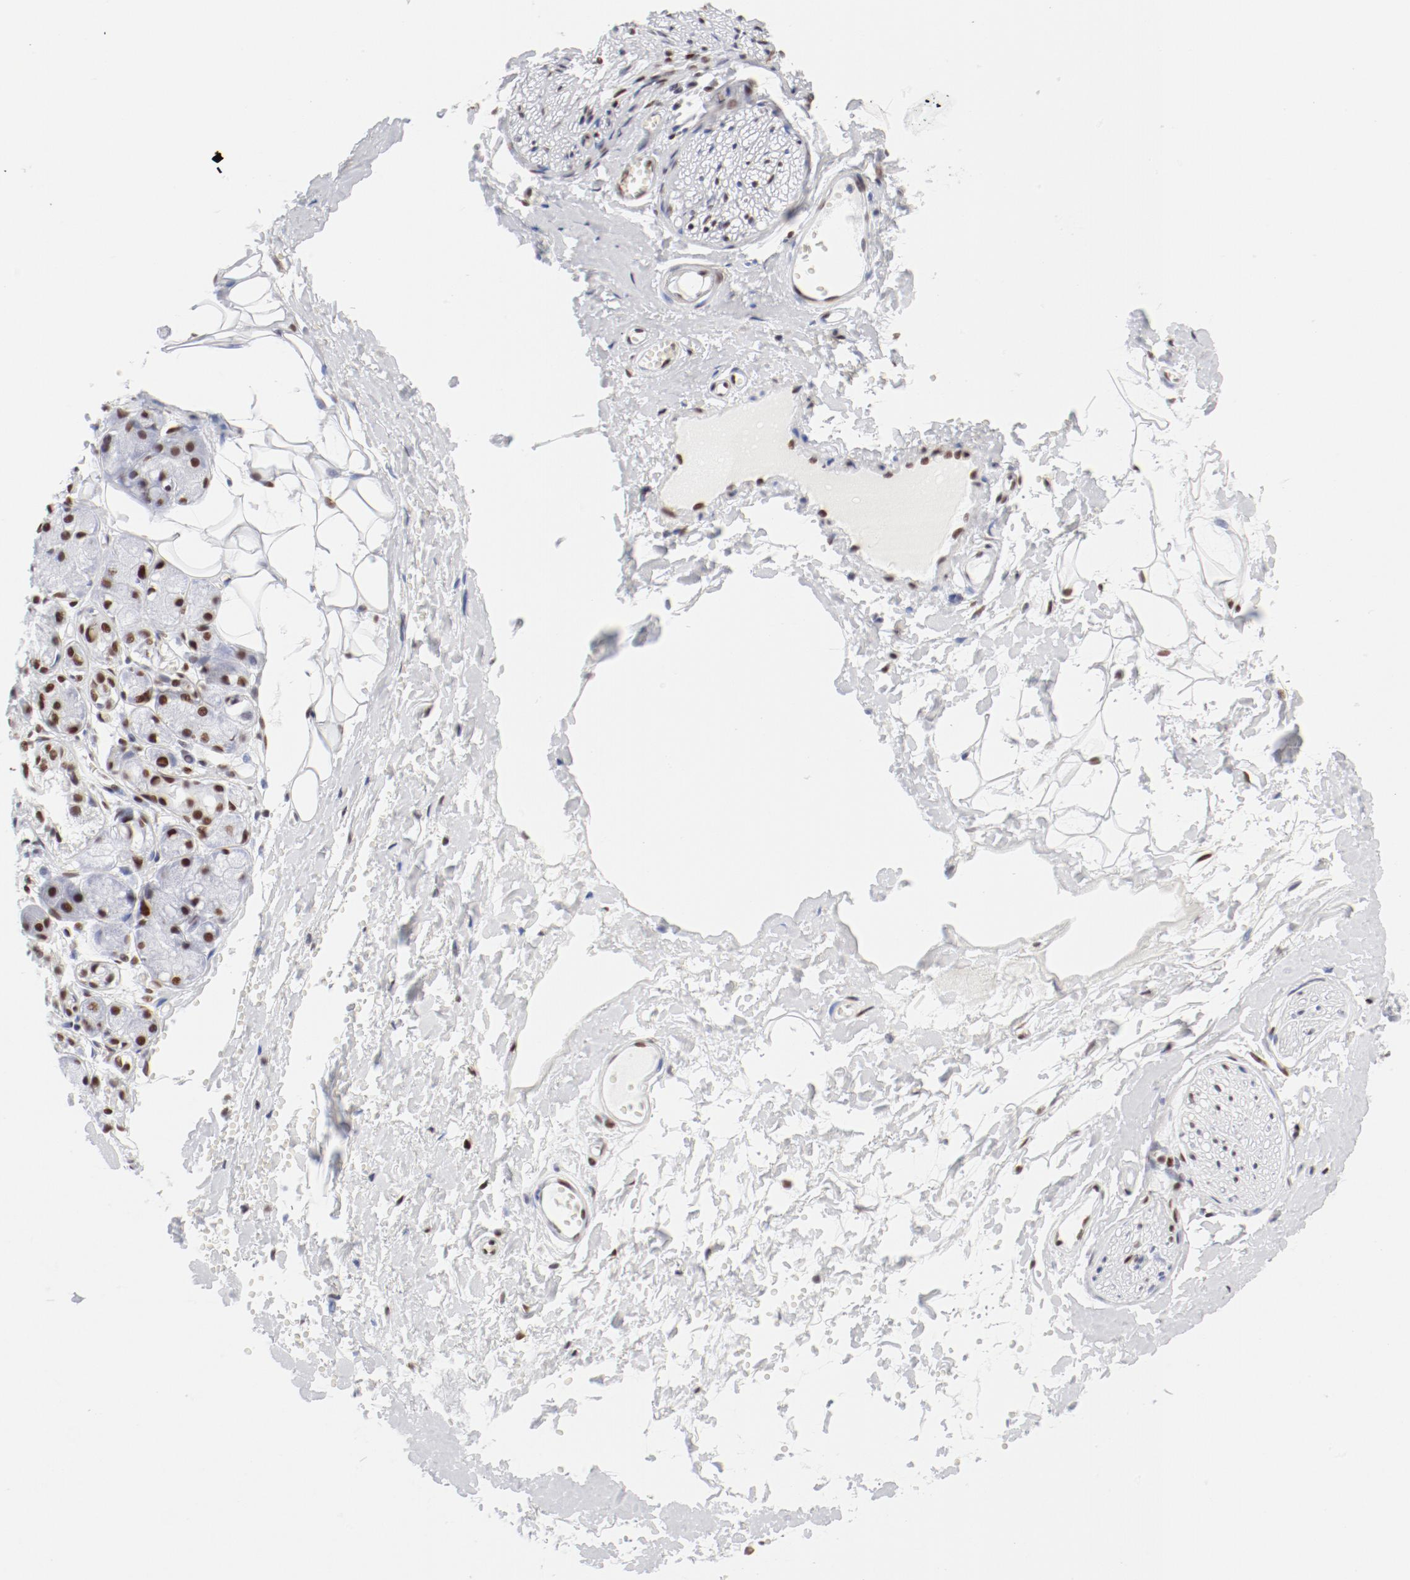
{"staining": {"intensity": "weak", "quantity": "25%-75%", "location": "nuclear"}, "tissue": "adipose tissue", "cell_type": "Adipocytes", "image_type": "normal", "snomed": [{"axis": "morphology", "description": "Normal tissue, NOS"}, {"axis": "morphology", "description": "Inflammation, NOS"}, {"axis": "topography", "description": "Salivary gland"}, {"axis": "topography", "description": "Peripheral nerve tissue"}], "caption": "Immunohistochemical staining of benign human adipose tissue shows weak nuclear protein expression in approximately 25%-75% of adipocytes.", "gene": "ATF2", "patient": {"sex": "female", "age": 75}}